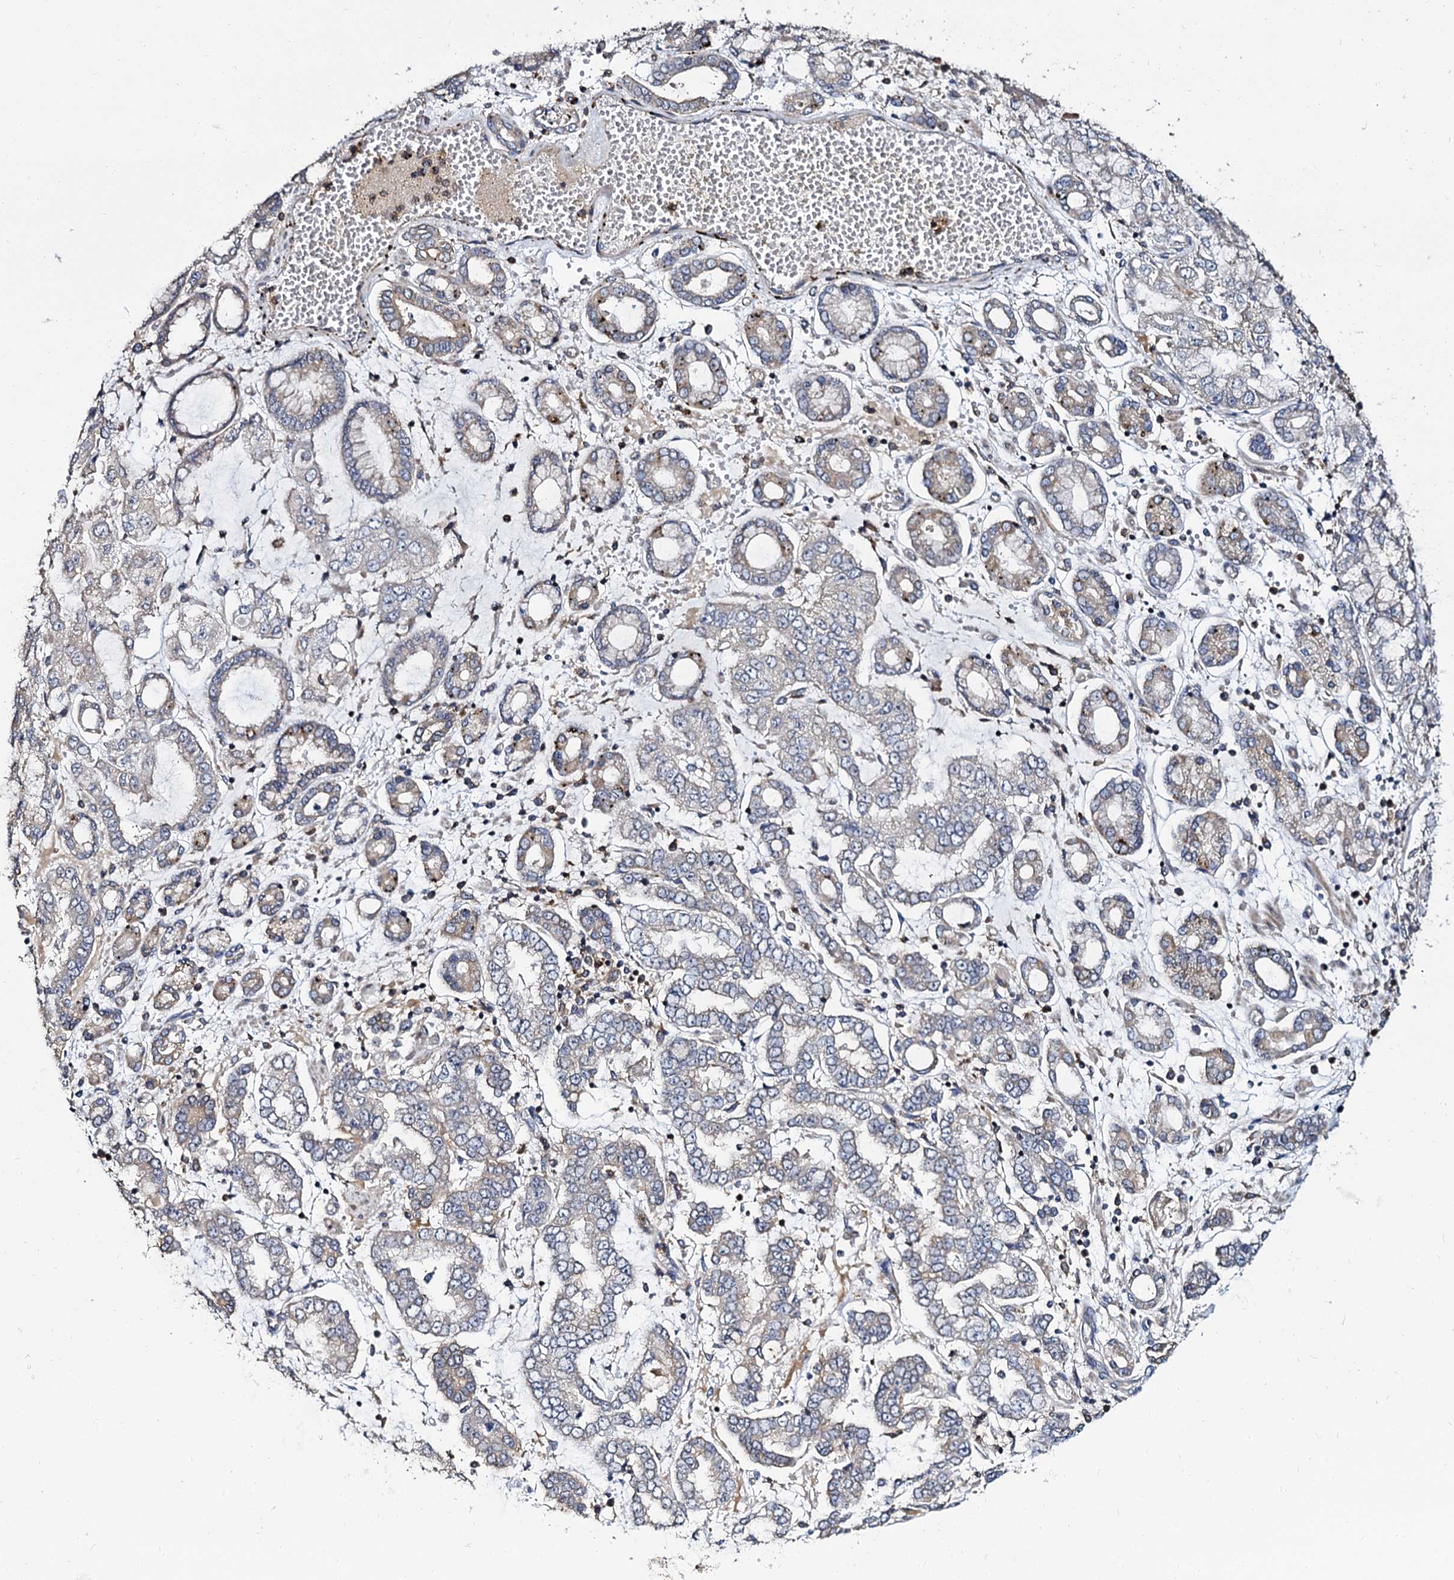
{"staining": {"intensity": "weak", "quantity": "<25%", "location": "cytoplasmic/membranous"}, "tissue": "stomach cancer", "cell_type": "Tumor cells", "image_type": "cancer", "snomed": [{"axis": "morphology", "description": "Adenocarcinoma, NOS"}, {"axis": "topography", "description": "Stomach"}], "caption": "Stomach cancer was stained to show a protein in brown. There is no significant staining in tumor cells.", "gene": "ANKRD13A", "patient": {"sex": "male", "age": 76}}